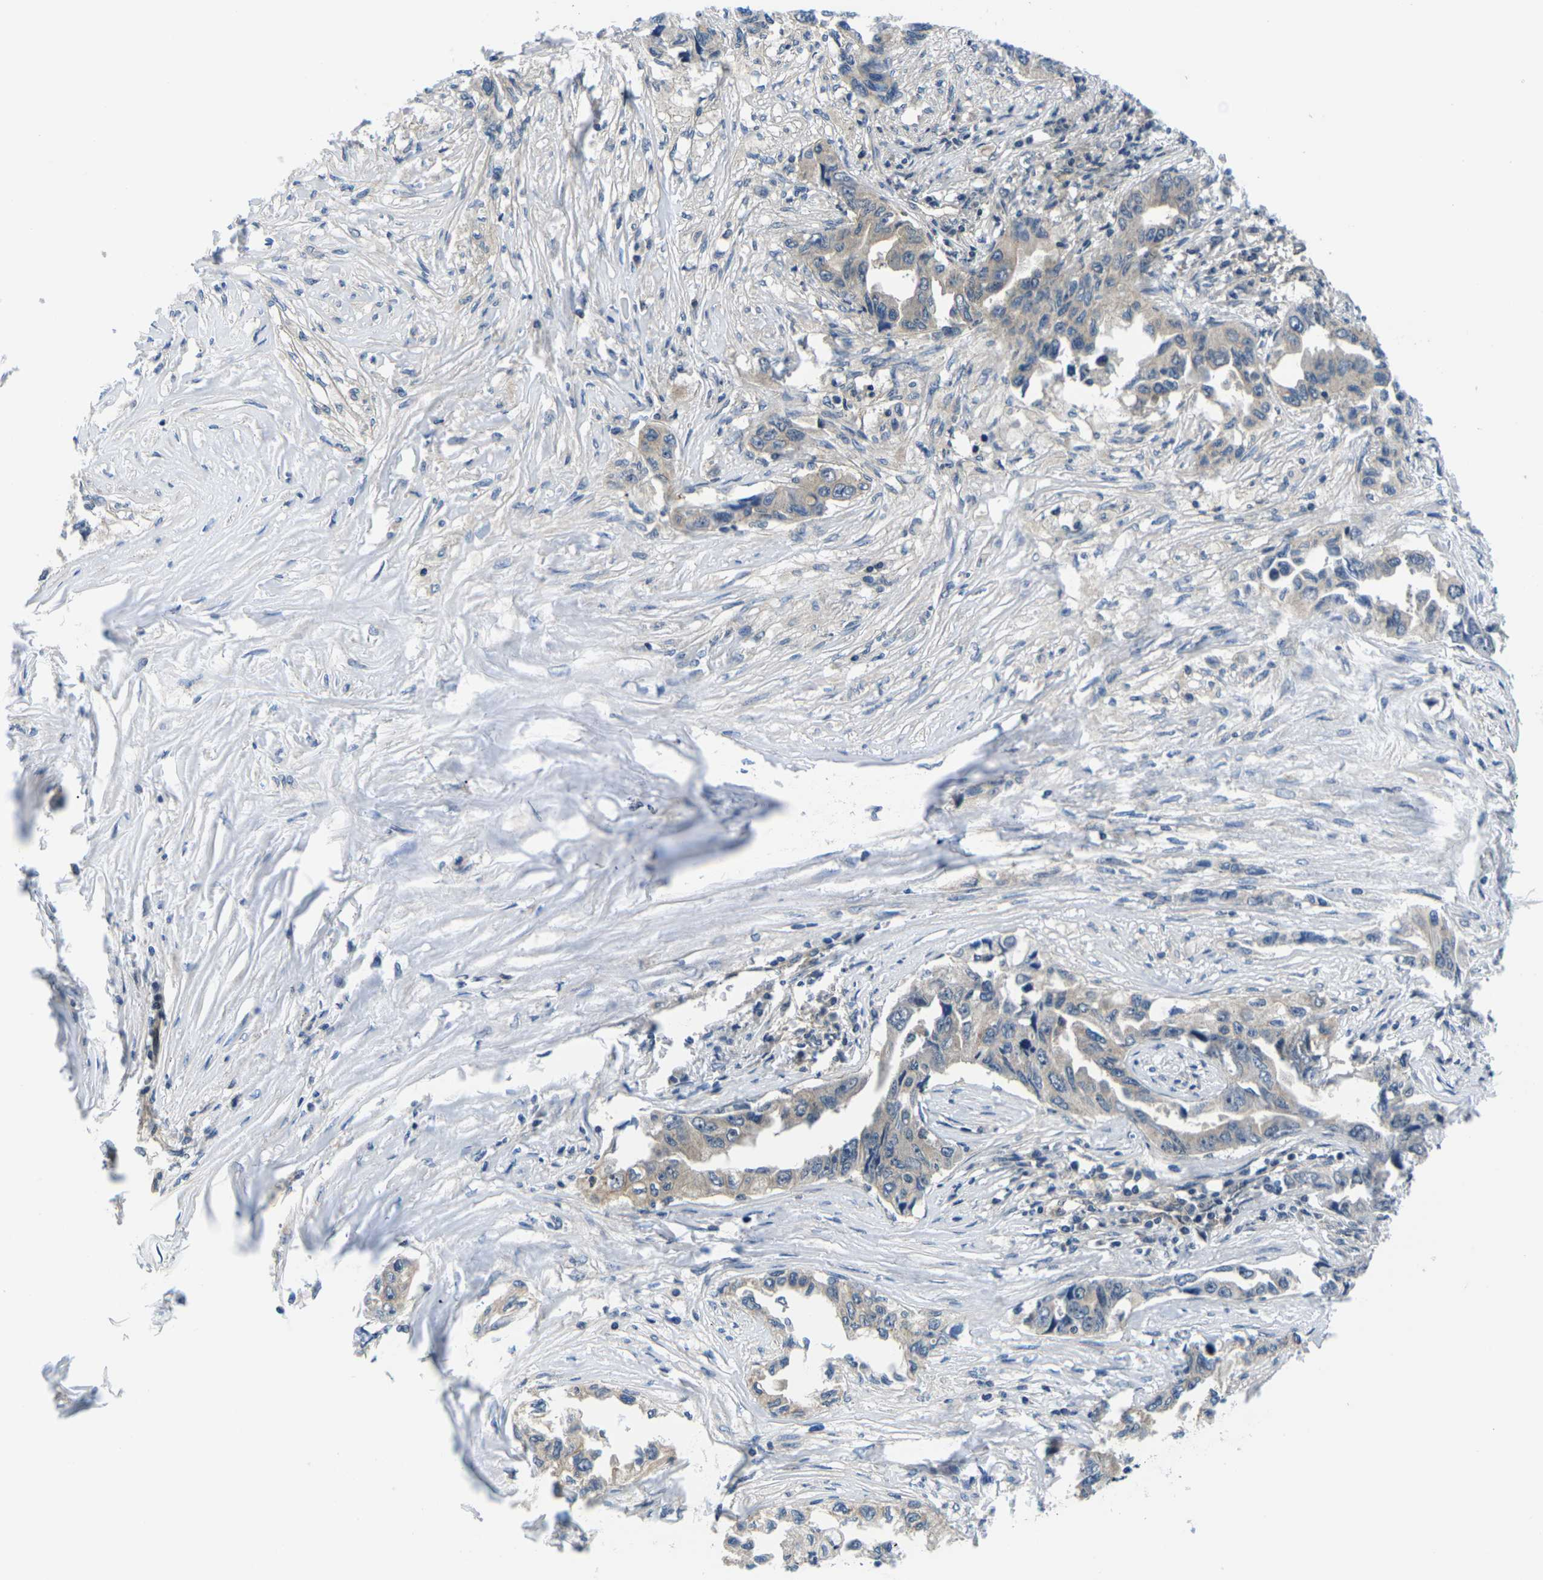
{"staining": {"intensity": "weak", "quantity": "25%-75%", "location": "cytoplasmic/membranous"}, "tissue": "lung cancer", "cell_type": "Tumor cells", "image_type": "cancer", "snomed": [{"axis": "morphology", "description": "Adenocarcinoma, NOS"}, {"axis": "topography", "description": "Lung"}], "caption": "Brown immunohistochemical staining in lung adenocarcinoma shows weak cytoplasmic/membranous staining in about 25%-75% of tumor cells. (DAB (3,3'-diaminobenzidine) = brown stain, brightfield microscopy at high magnification).", "gene": "GSK3B", "patient": {"sex": "female", "age": 51}}